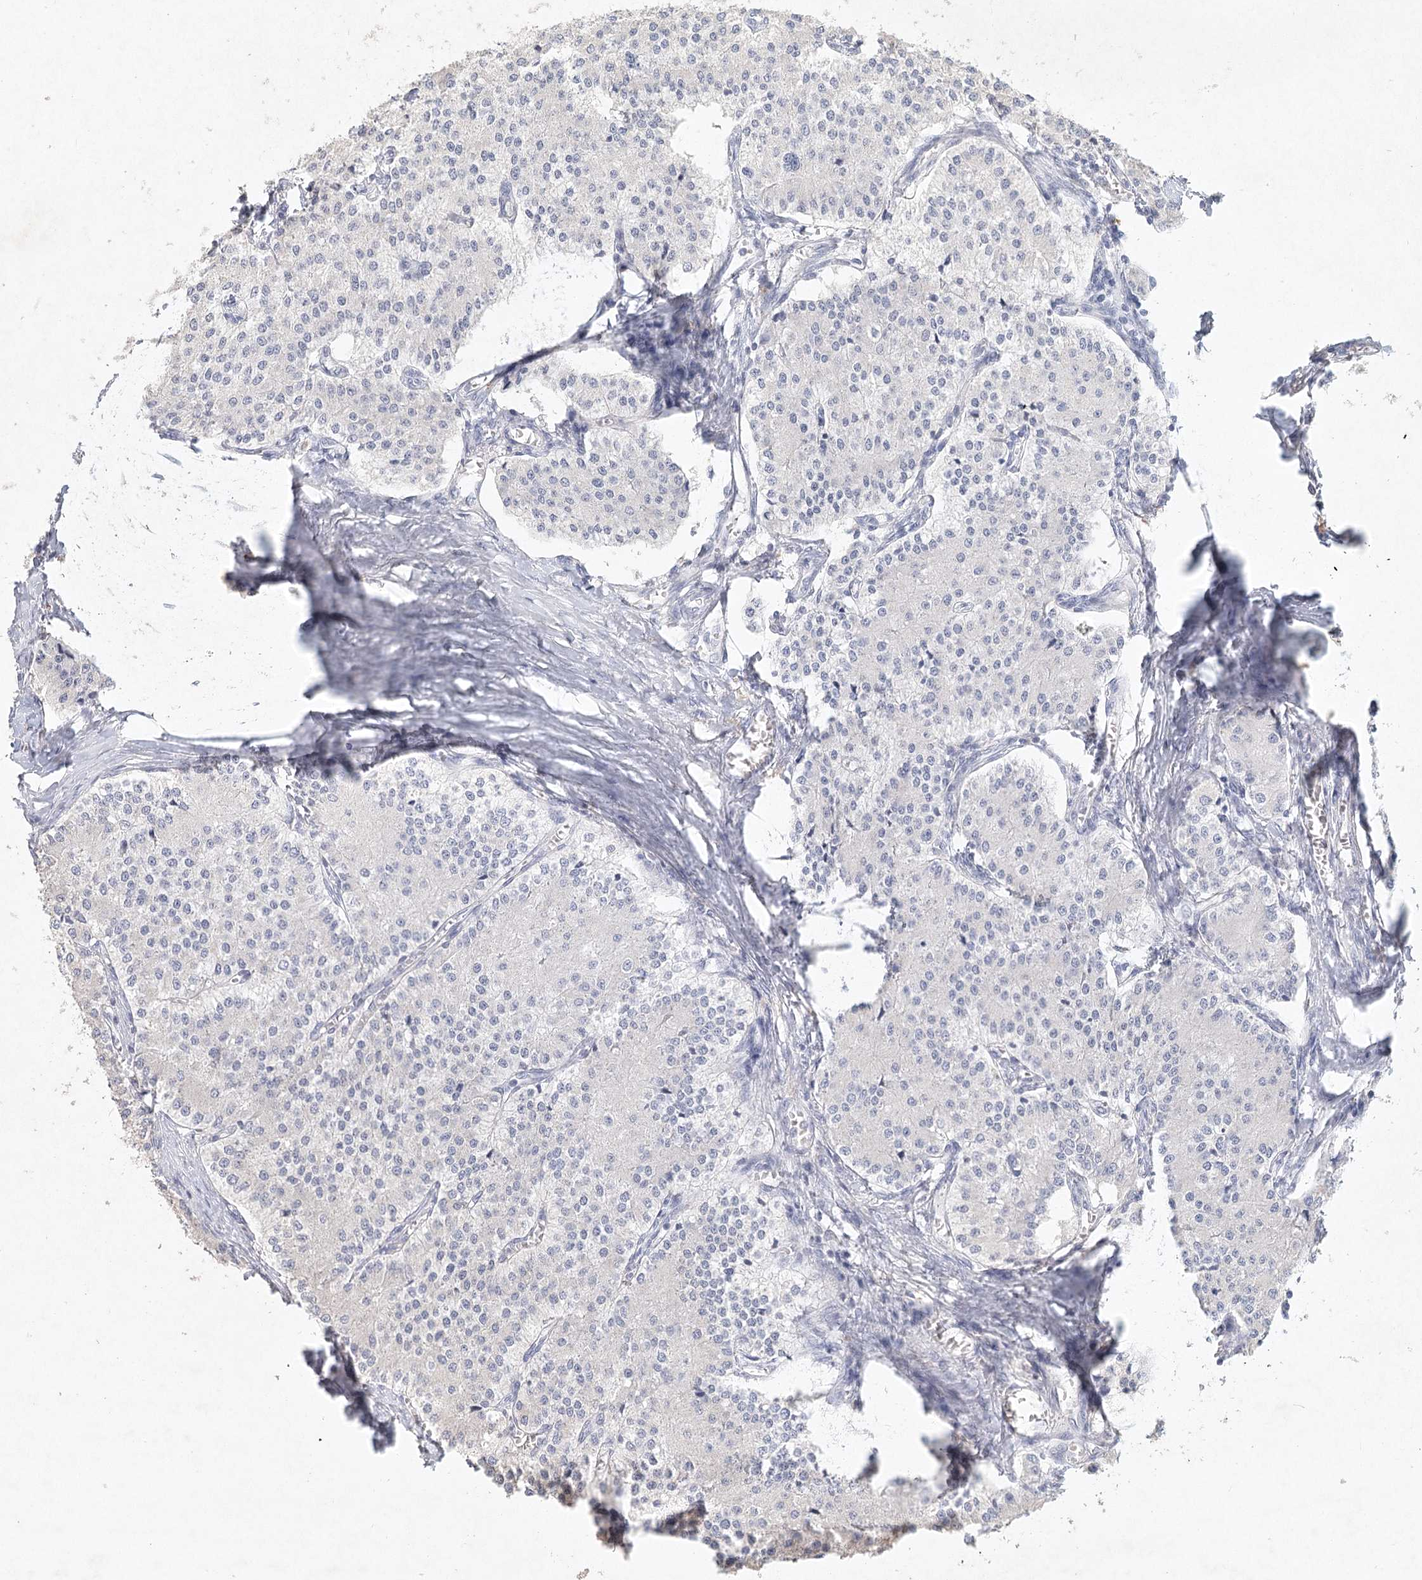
{"staining": {"intensity": "negative", "quantity": "none", "location": "none"}, "tissue": "carcinoid", "cell_type": "Tumor cells", "image_type": "cancer", "snomed": [{"axis": "morphology", "description": "Carcinoid, malignant, NOS"}, {"axis": "topography", "description": "Colon"}], "caption": "Histopathology image shows no significant protein staining in tumor cells of carcinoid.", "gene": "ARSI", "patient": {"sex": "female", "age": 52}}